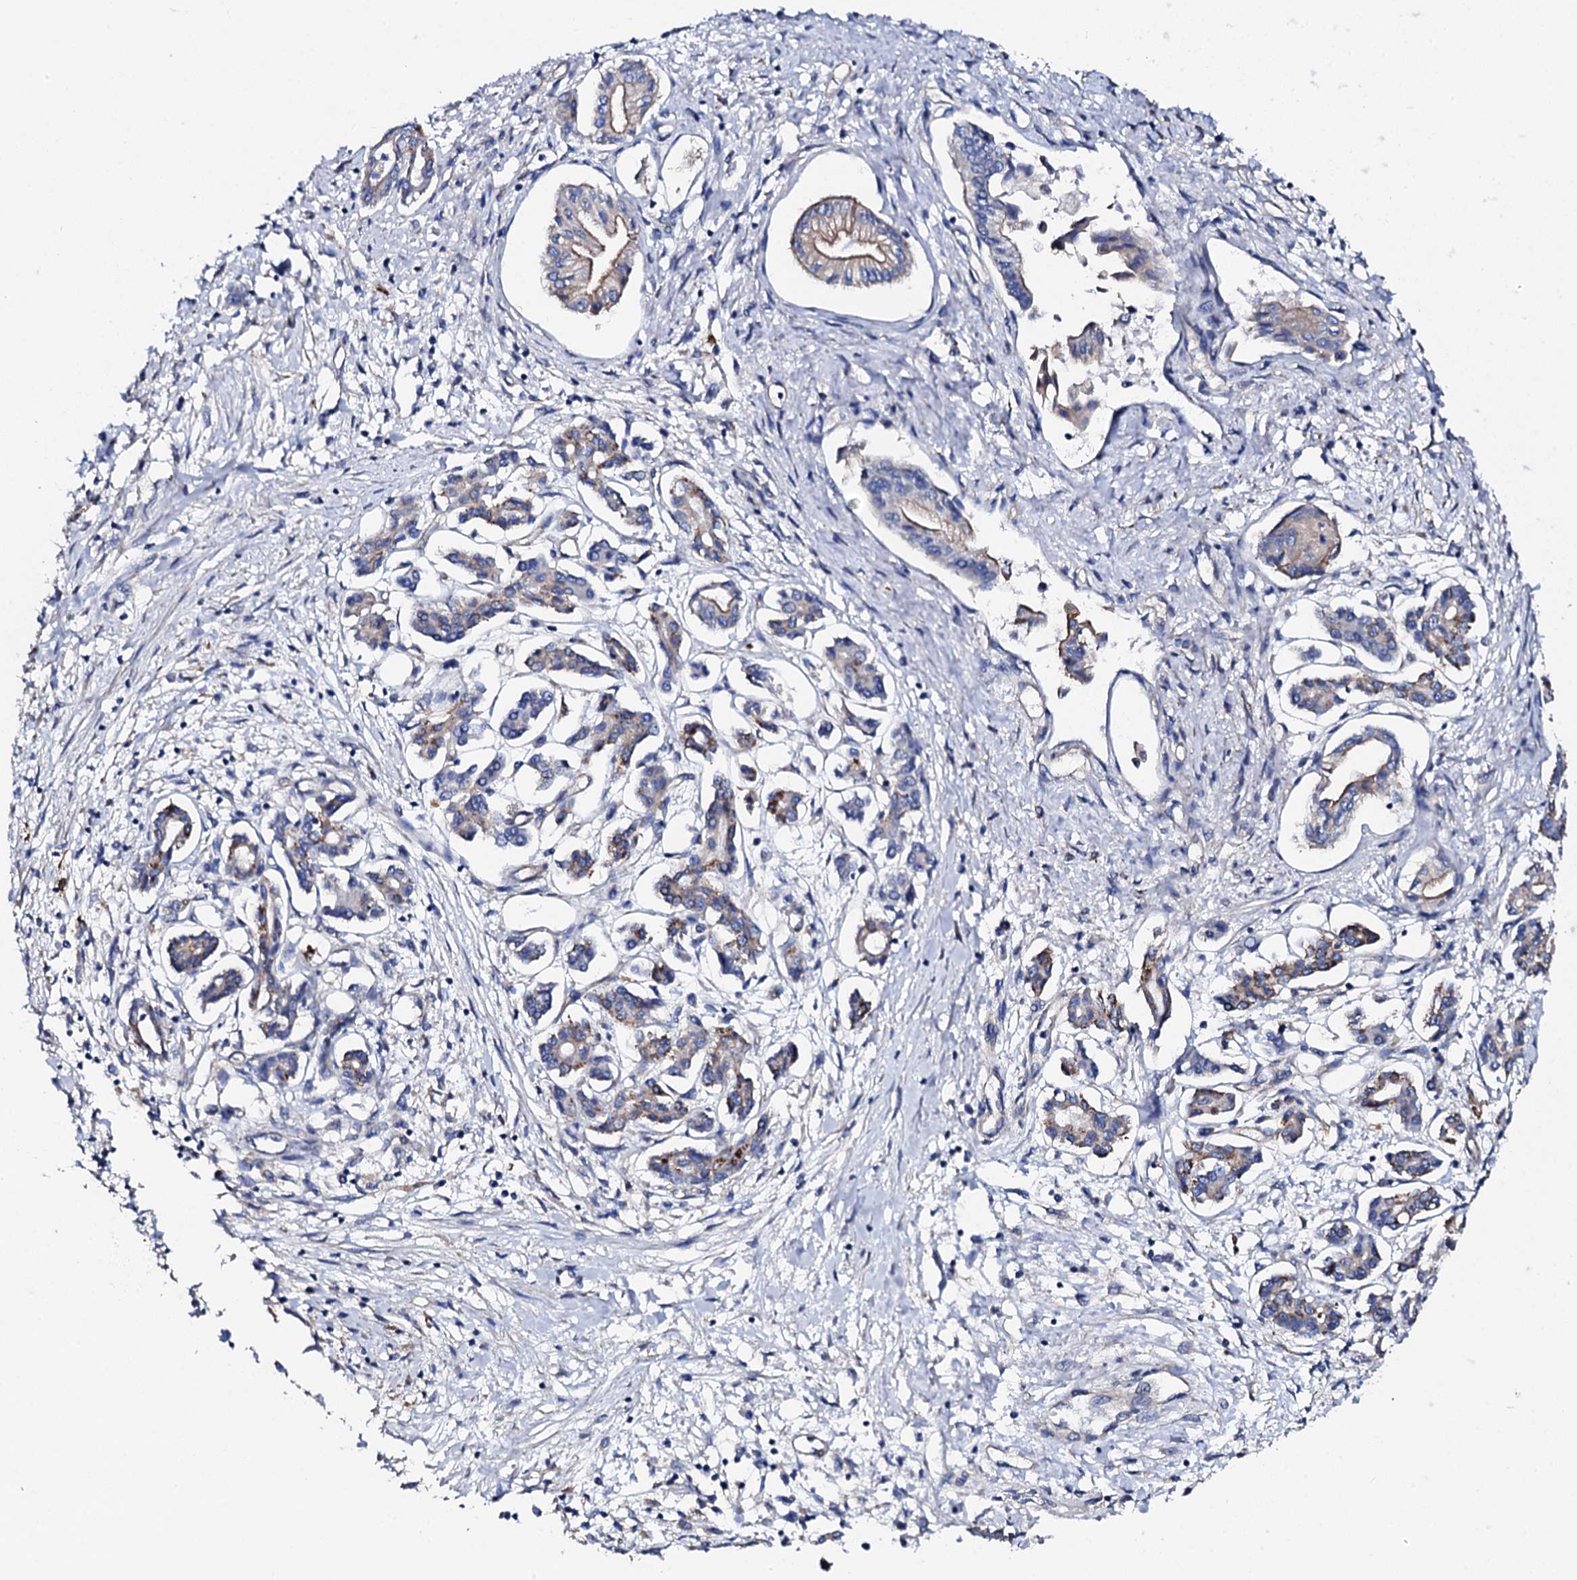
{"staining": {"intensity": "moderate", "quantity": "<25%", "location": "cytoplasmic/membranous"}, "tissue": "pancreatic cancer", "cell_type": "Tumor cells", "image_type": "cancer", "snomed": [{"axis": "morphology", "description": "Adenocarcinoma, NOS"}, {"axis": "topography", "description": "Pancreas"}], "caption": "Protein expression analysis of pancreatic cancer (adenocarcinoma) exhibits moderate cytoplasmic/membranous positivity in approximately <25% of tumor cells. (DAB IHC with brightfield microscopy, high magnification).", "gene": "KLHL32", "patient": {"sex": "female", "age": 50}}